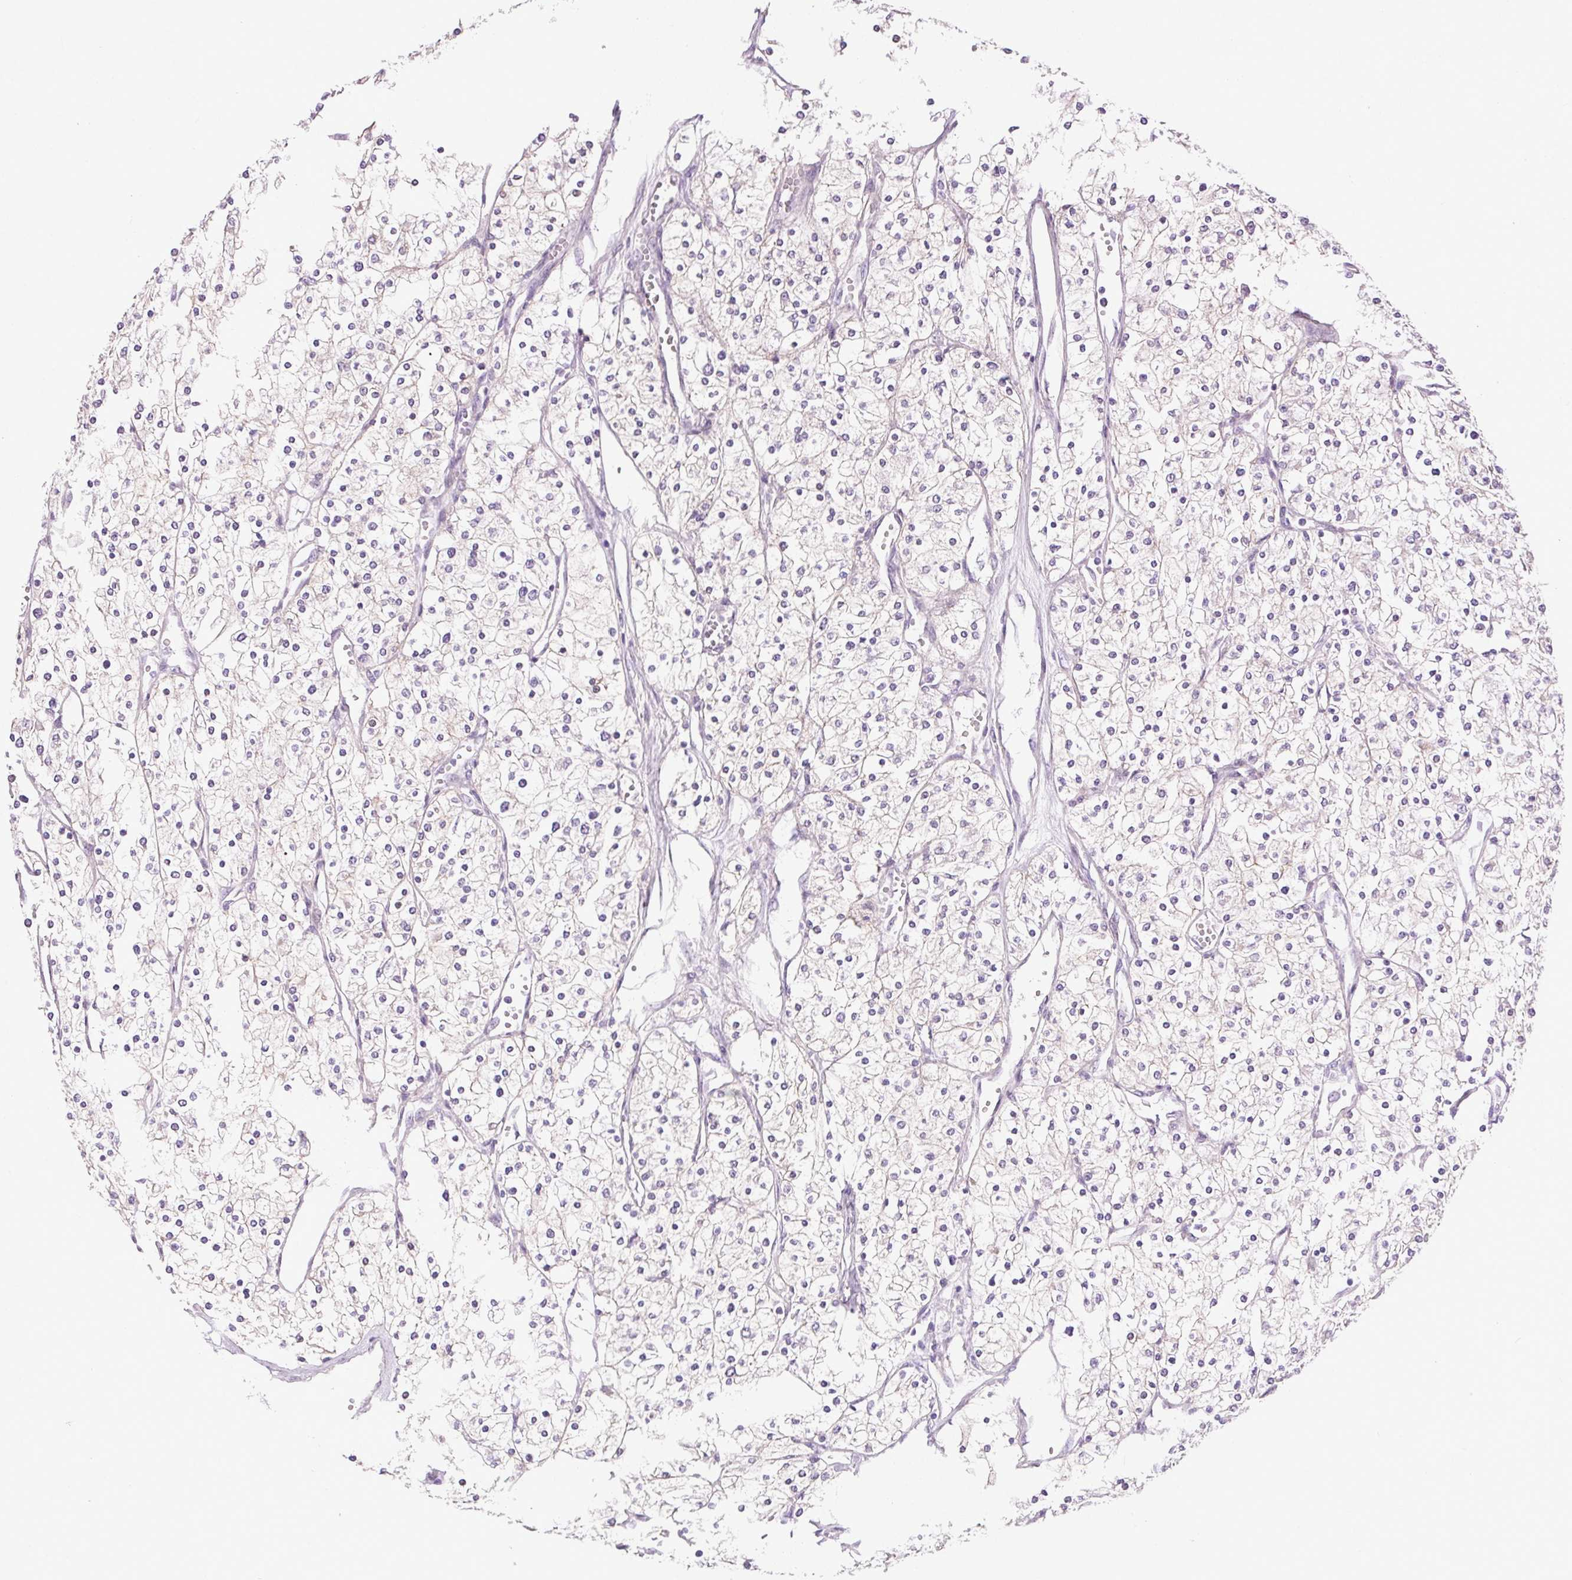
{"staining": {"intensity": "negative", "quantity": "none", "location": "none"}, "tissue": "renal cancer", "cell_type": "Tumor cells", "image_type": "cancer", "snomed": [{"axis": "morphology", "description": "Adenocarcinoma, NOS"}, {"axis": "topography", "description": "Kidney"}], "caption": "DAB (3,3'-diaminobenzidine) immunohistochemical staining of human renal adenocarcinoma reveals no significant expression in tumor cells. (Immunohistochemistry, brightfield microscopy, high magnification).", "gene": "SYT11", "patient": {"sex": "male", "age": 80}}